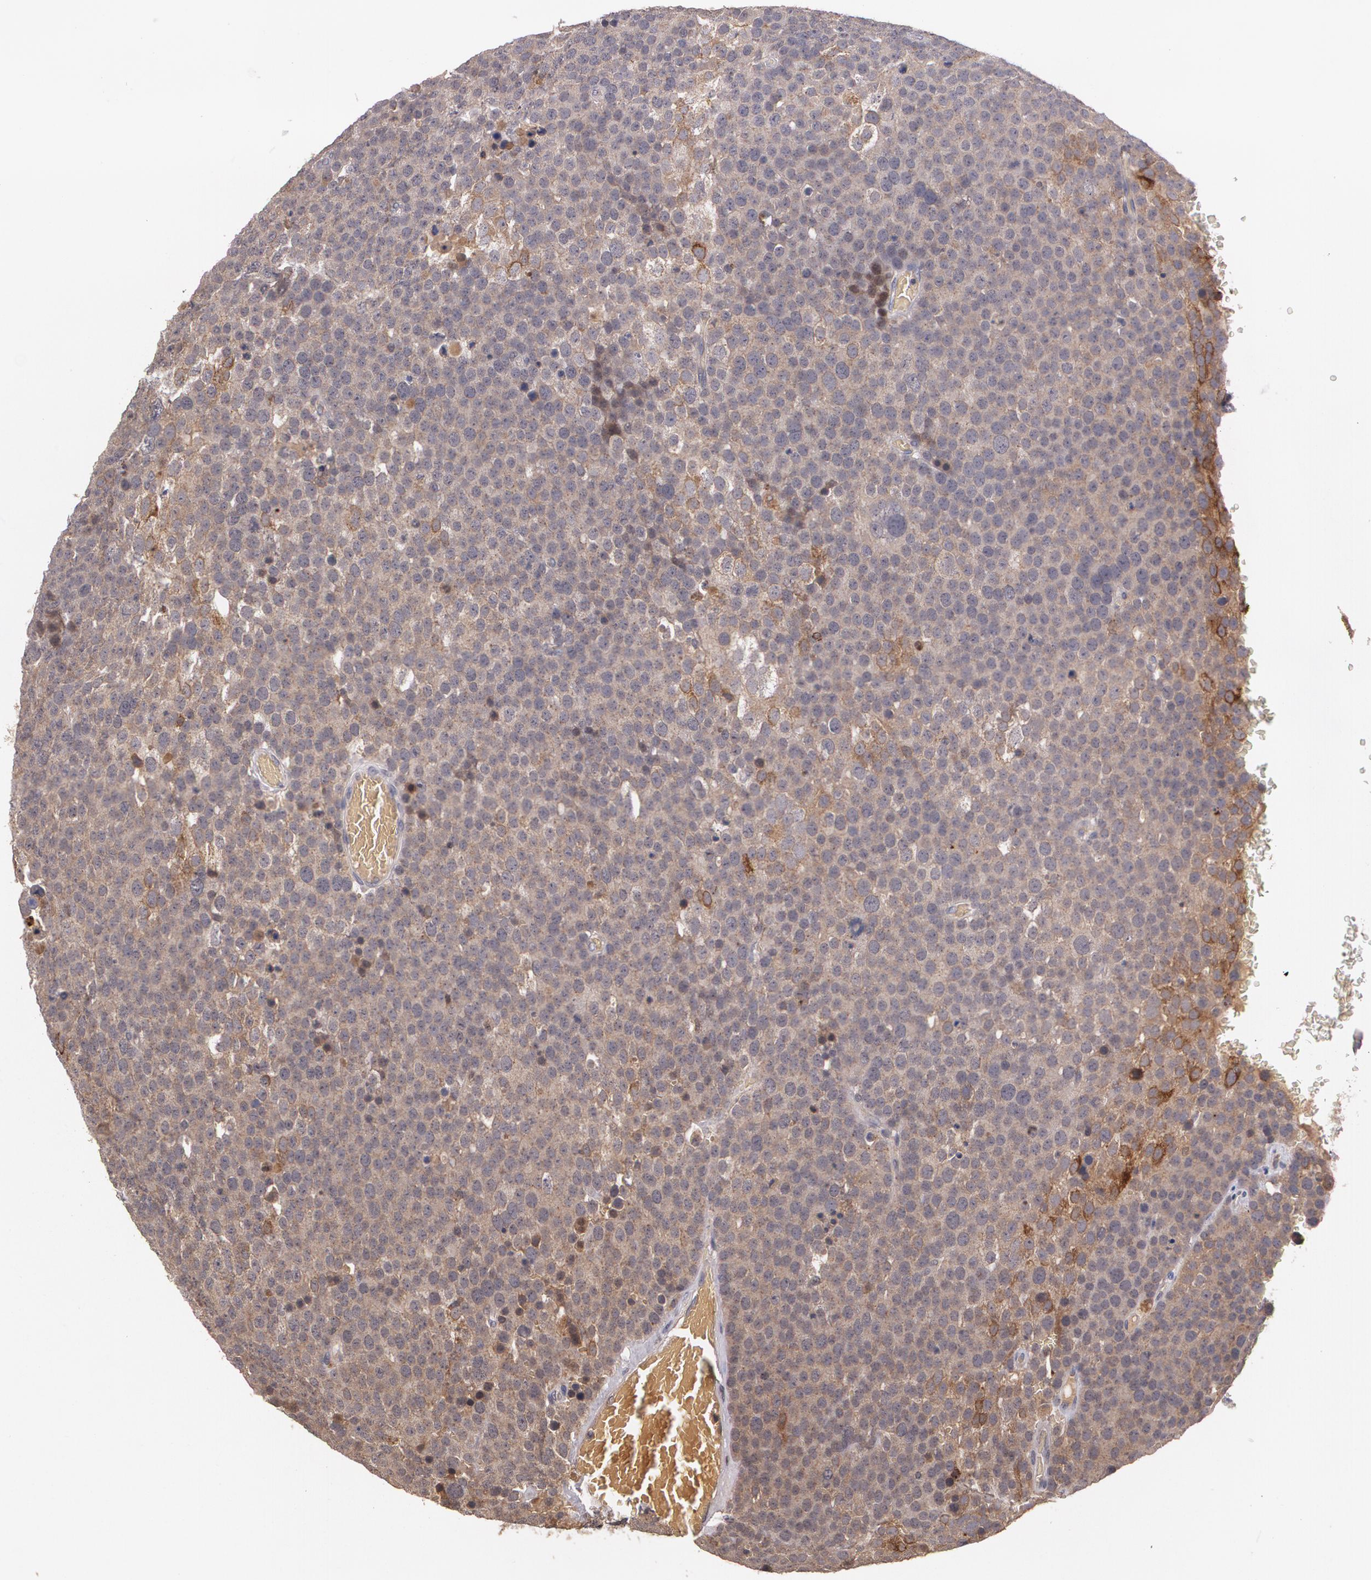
{"staining": {"intensity": "moderate", "quantity": ">75%", "location": "cytoplasmic/membranous"}, "tissue": "testis cancer", "cell_type": "Tumor cells", "image_type": "cancer", "snomed": [{"axis": "morphology", "description": "Seminoma, NOS"}, {"axis": "topography", "description": "Testis"}], "caption": "Protein staining of seminoma (testis) tissue reveals moderate cytoplasmic/membranous staining in approximately >75% of tumor cells.", "gene": "IFNGR2", "patient": {"sex": "male", "age": 71}}